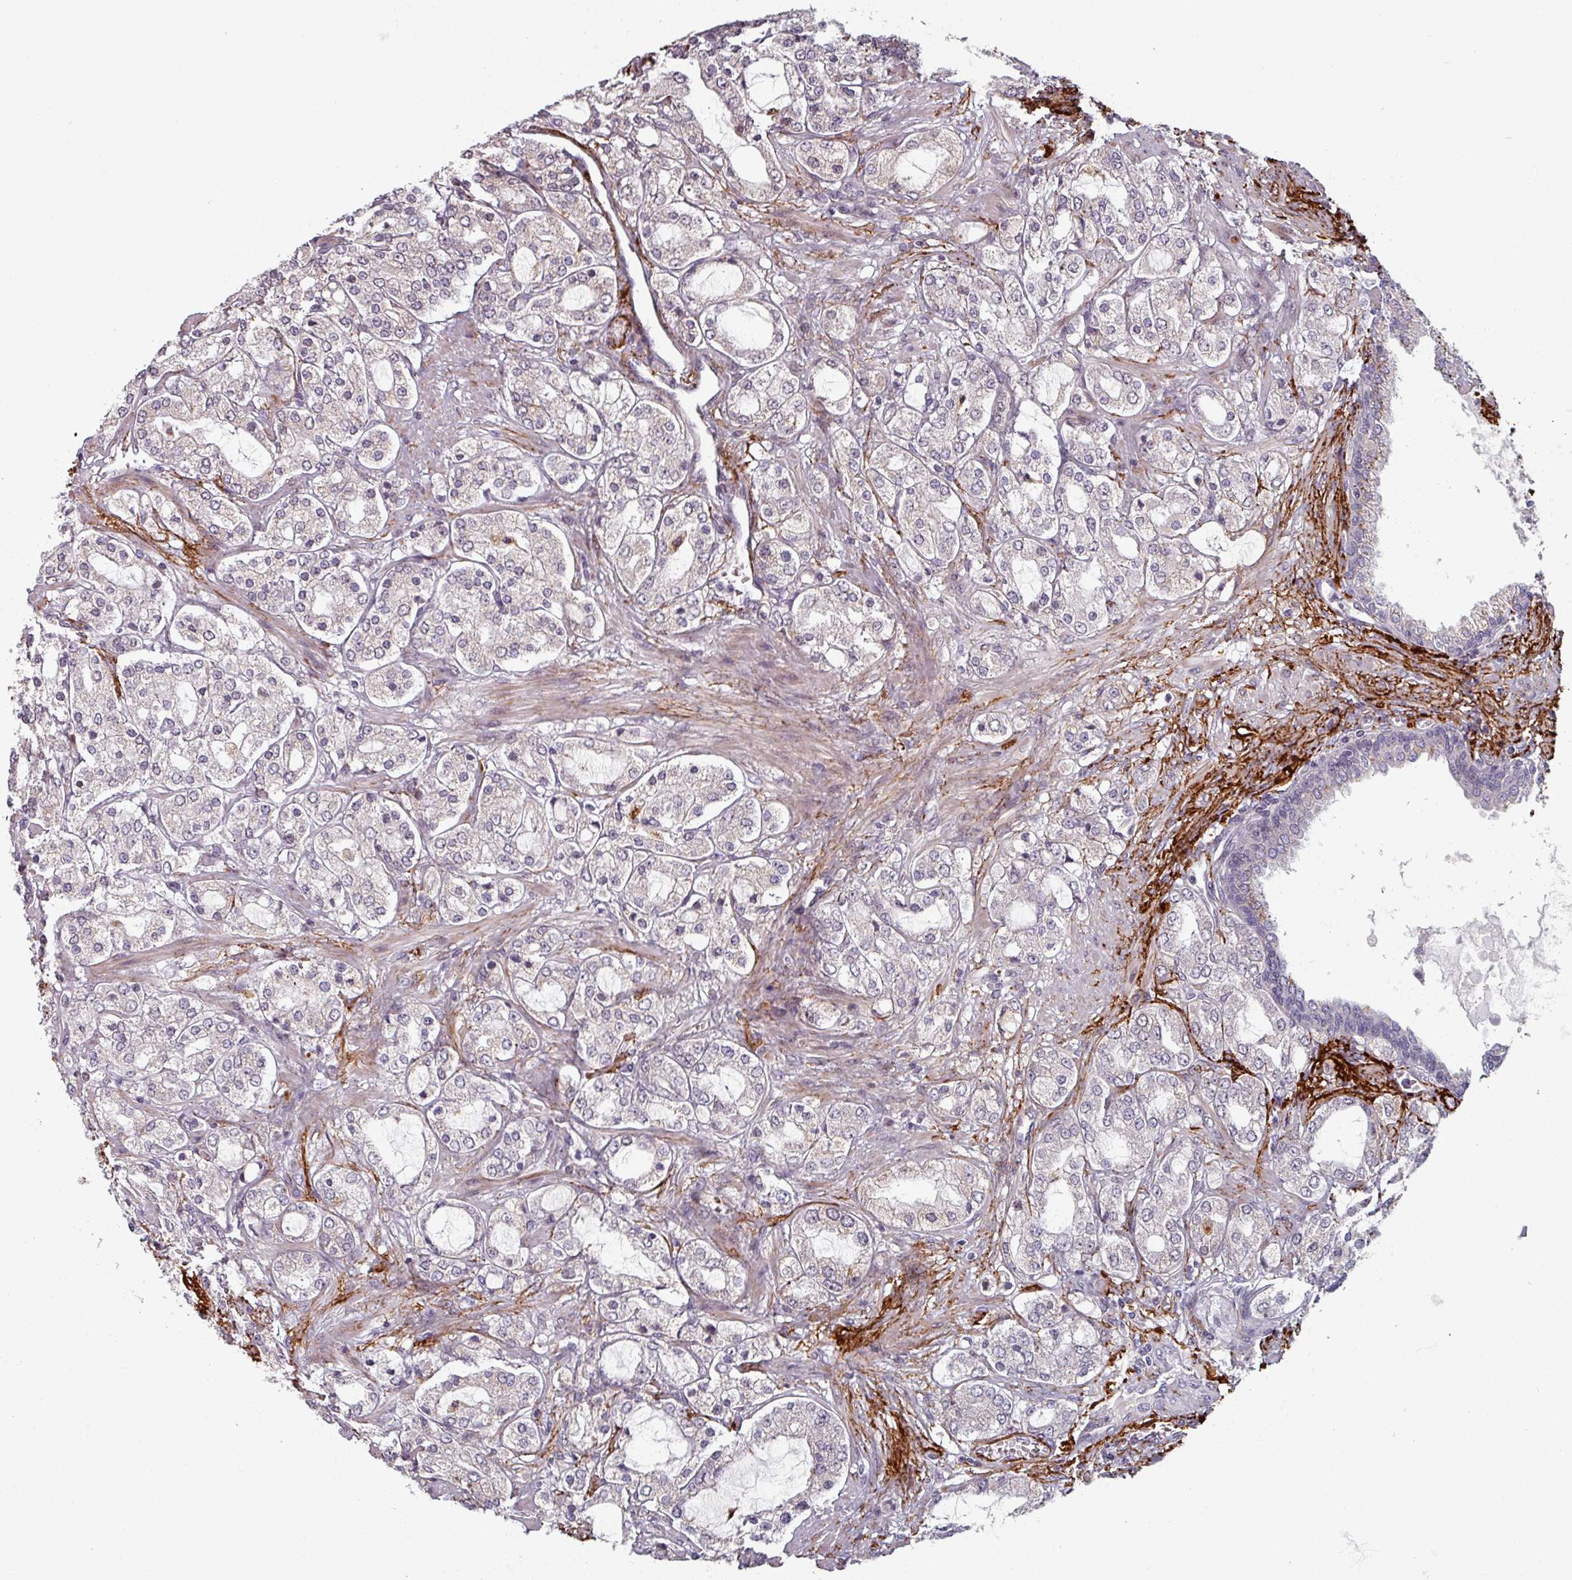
{"staining": {"intensity": "negative", "quantity": "none", "location": "none"}, "tissue": "prostate cancer", "cell_type": "Tumor cells", "image_type": "cancer", "snomed": [{"axis": "morphology", "description": "Adenocarcinoma, High grade"}, {"axis": "topography", "description": "Prostate"}], "caption": "Histopathology image shows no significant protein expression in tumor cells of prostate adenocarcinoma (high-grade). (DAB (3,3'-diaminobenzidine) immunohistochemistry (IHC) with hematoxylin counter stain).", "gene": "CYB5RL", "patient": {"sex": "male", "age": 64}}